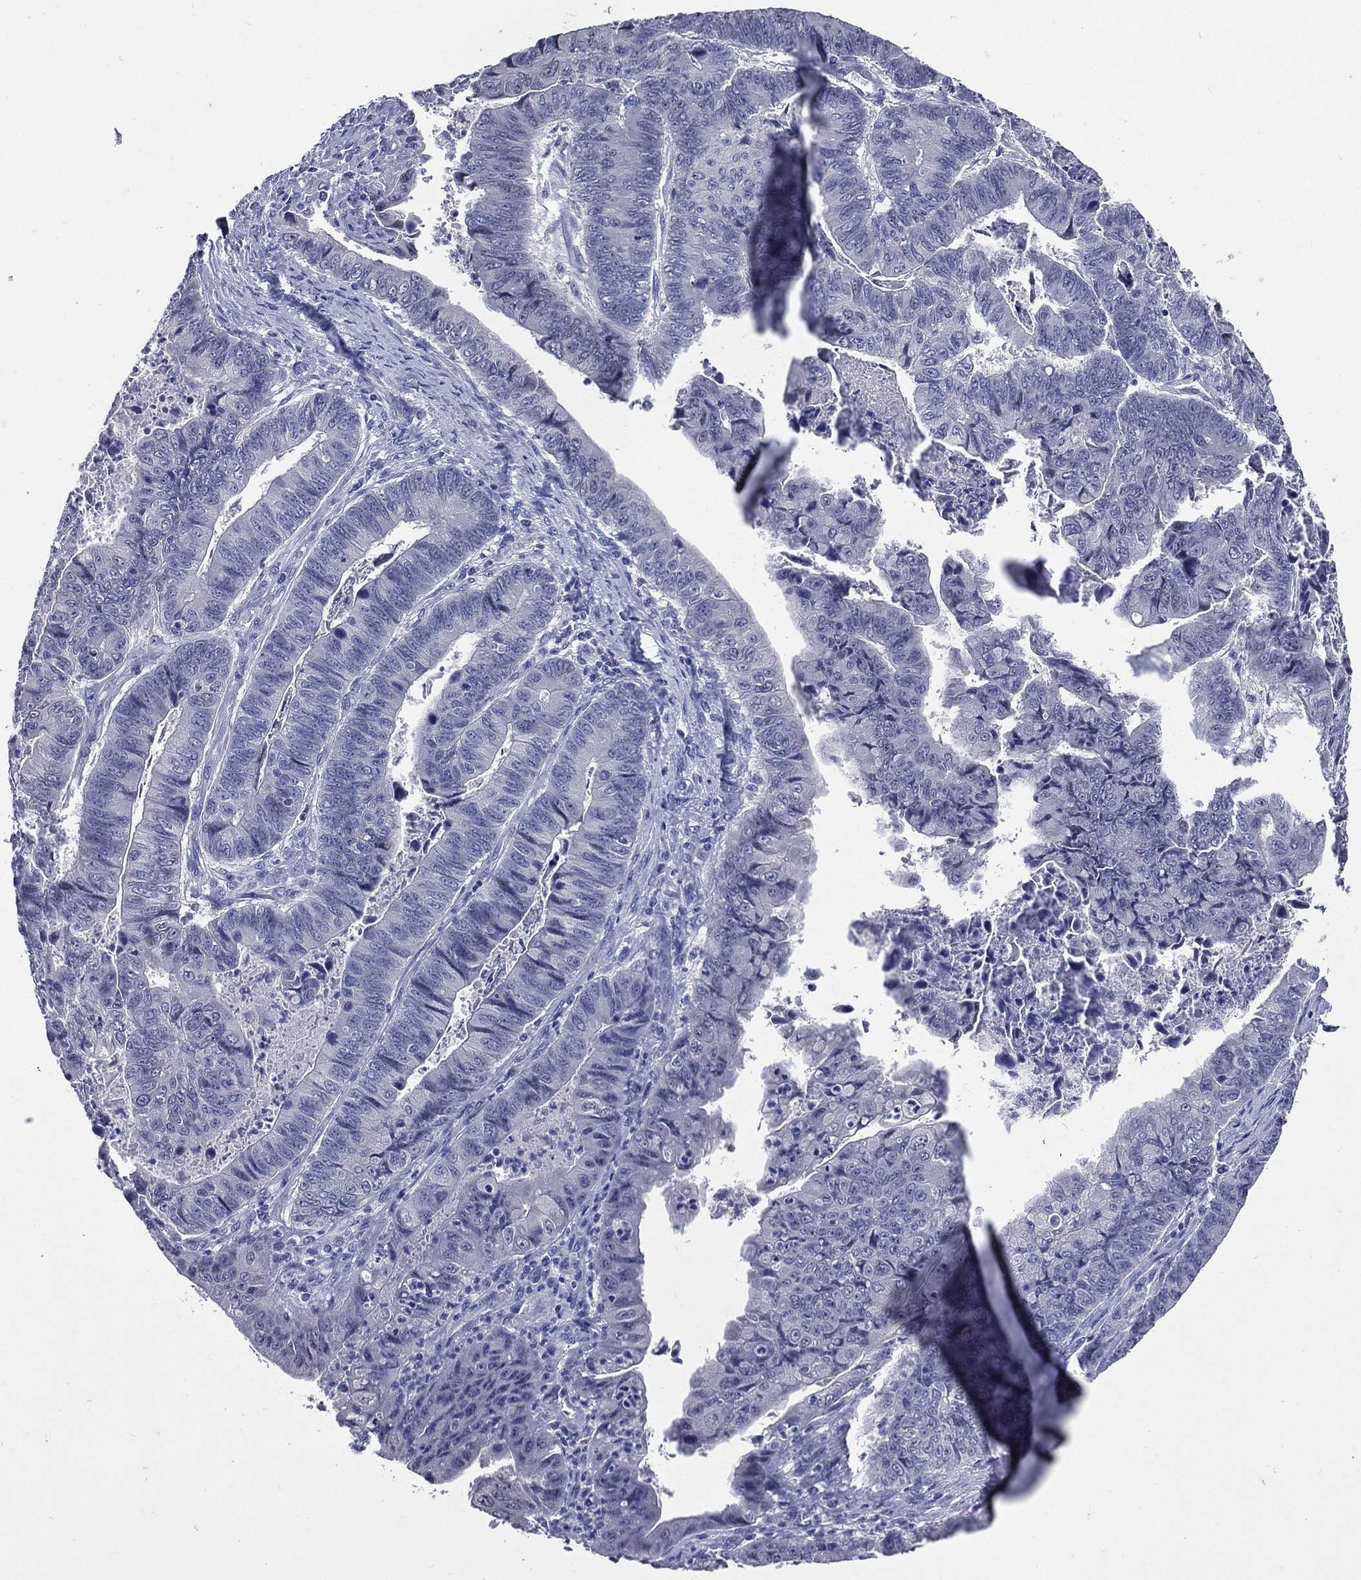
{"staining": {"intensity": "negative", "quantity": "none", "location": "none"}, "tissue": "stomach cancer", "cell_type": "Tumor cells", "image_type": "cancer", "snomed": [{"axis": "morphology", "description": "Adenocarcinoma, NOS"}, {"axis": "topography", "description": "Stomach, lower"}], "caption": "There is no significant expression in tumor cells of adenocarcinoma (stomach).", "gene": "TGM1", "patient": {"sex": "male", "age": 77}}